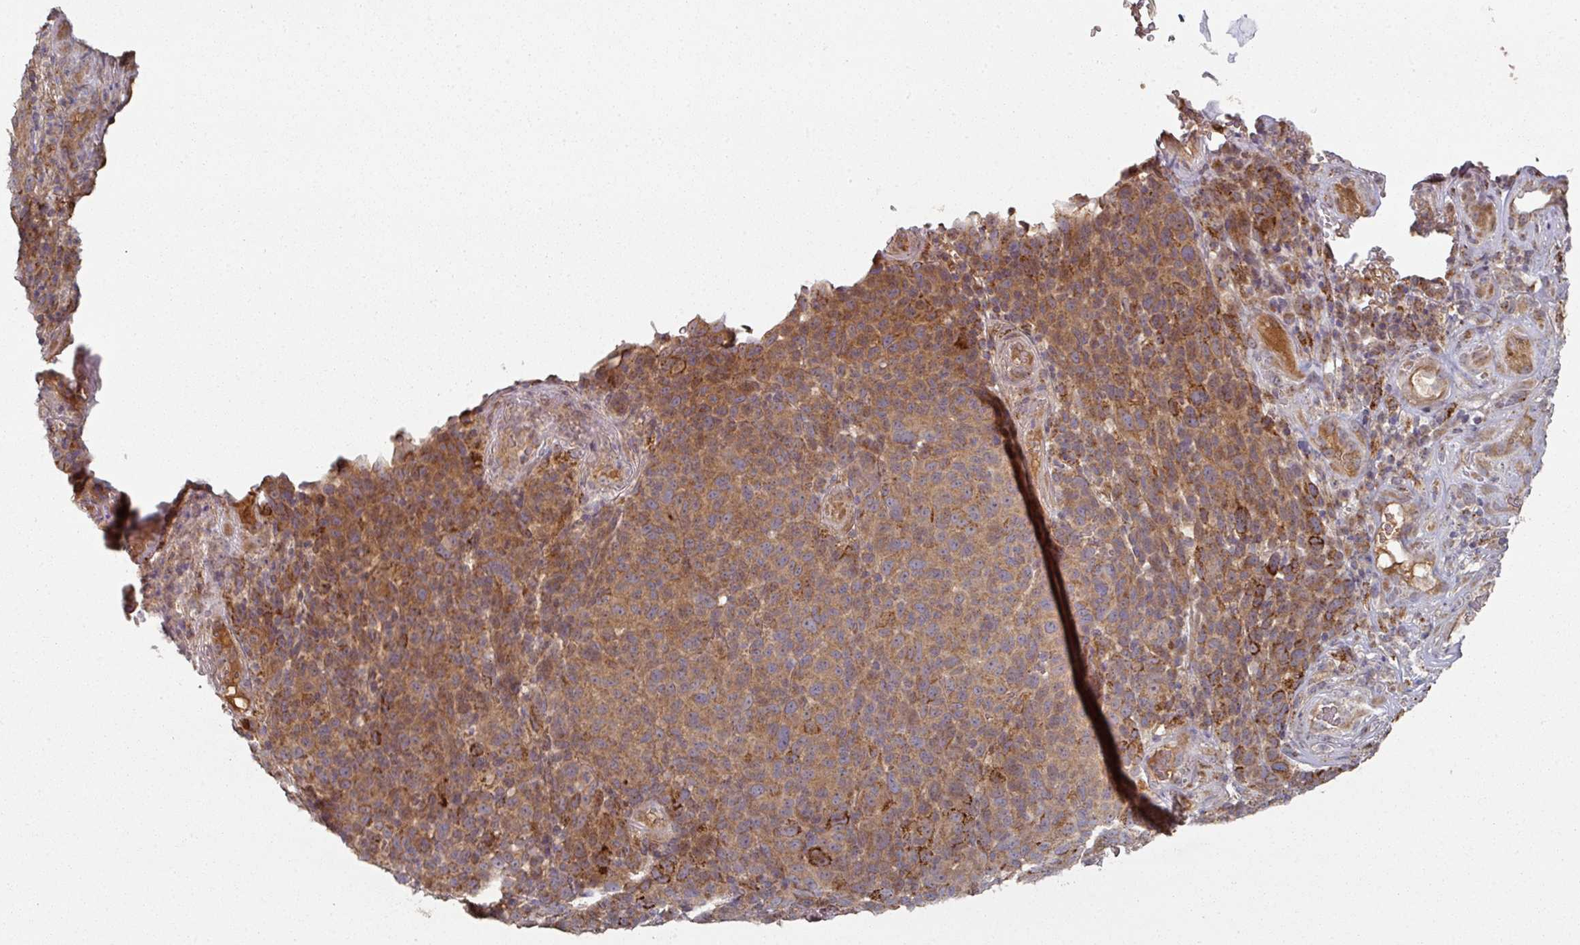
{"staining": {"intensity": "moderate", "quantity": ">75%", "location": "cytoplasmic/membranous"}, "tissue": "melanoma", "cell_type": "Tumor cells", "image_type": "cancer", "snomed": [{"axis": "morphology", "description": "Malignant melanoma, NOS"}, {"axis": "topography", "description": "Skin"}], "caption": "Moderate cytoplasmic/membranous staining is present in about >75% of tumor cells in malignant melanoma.", "gene": "DNAJC7", "patient": {"sex": "male", "age": 49}}